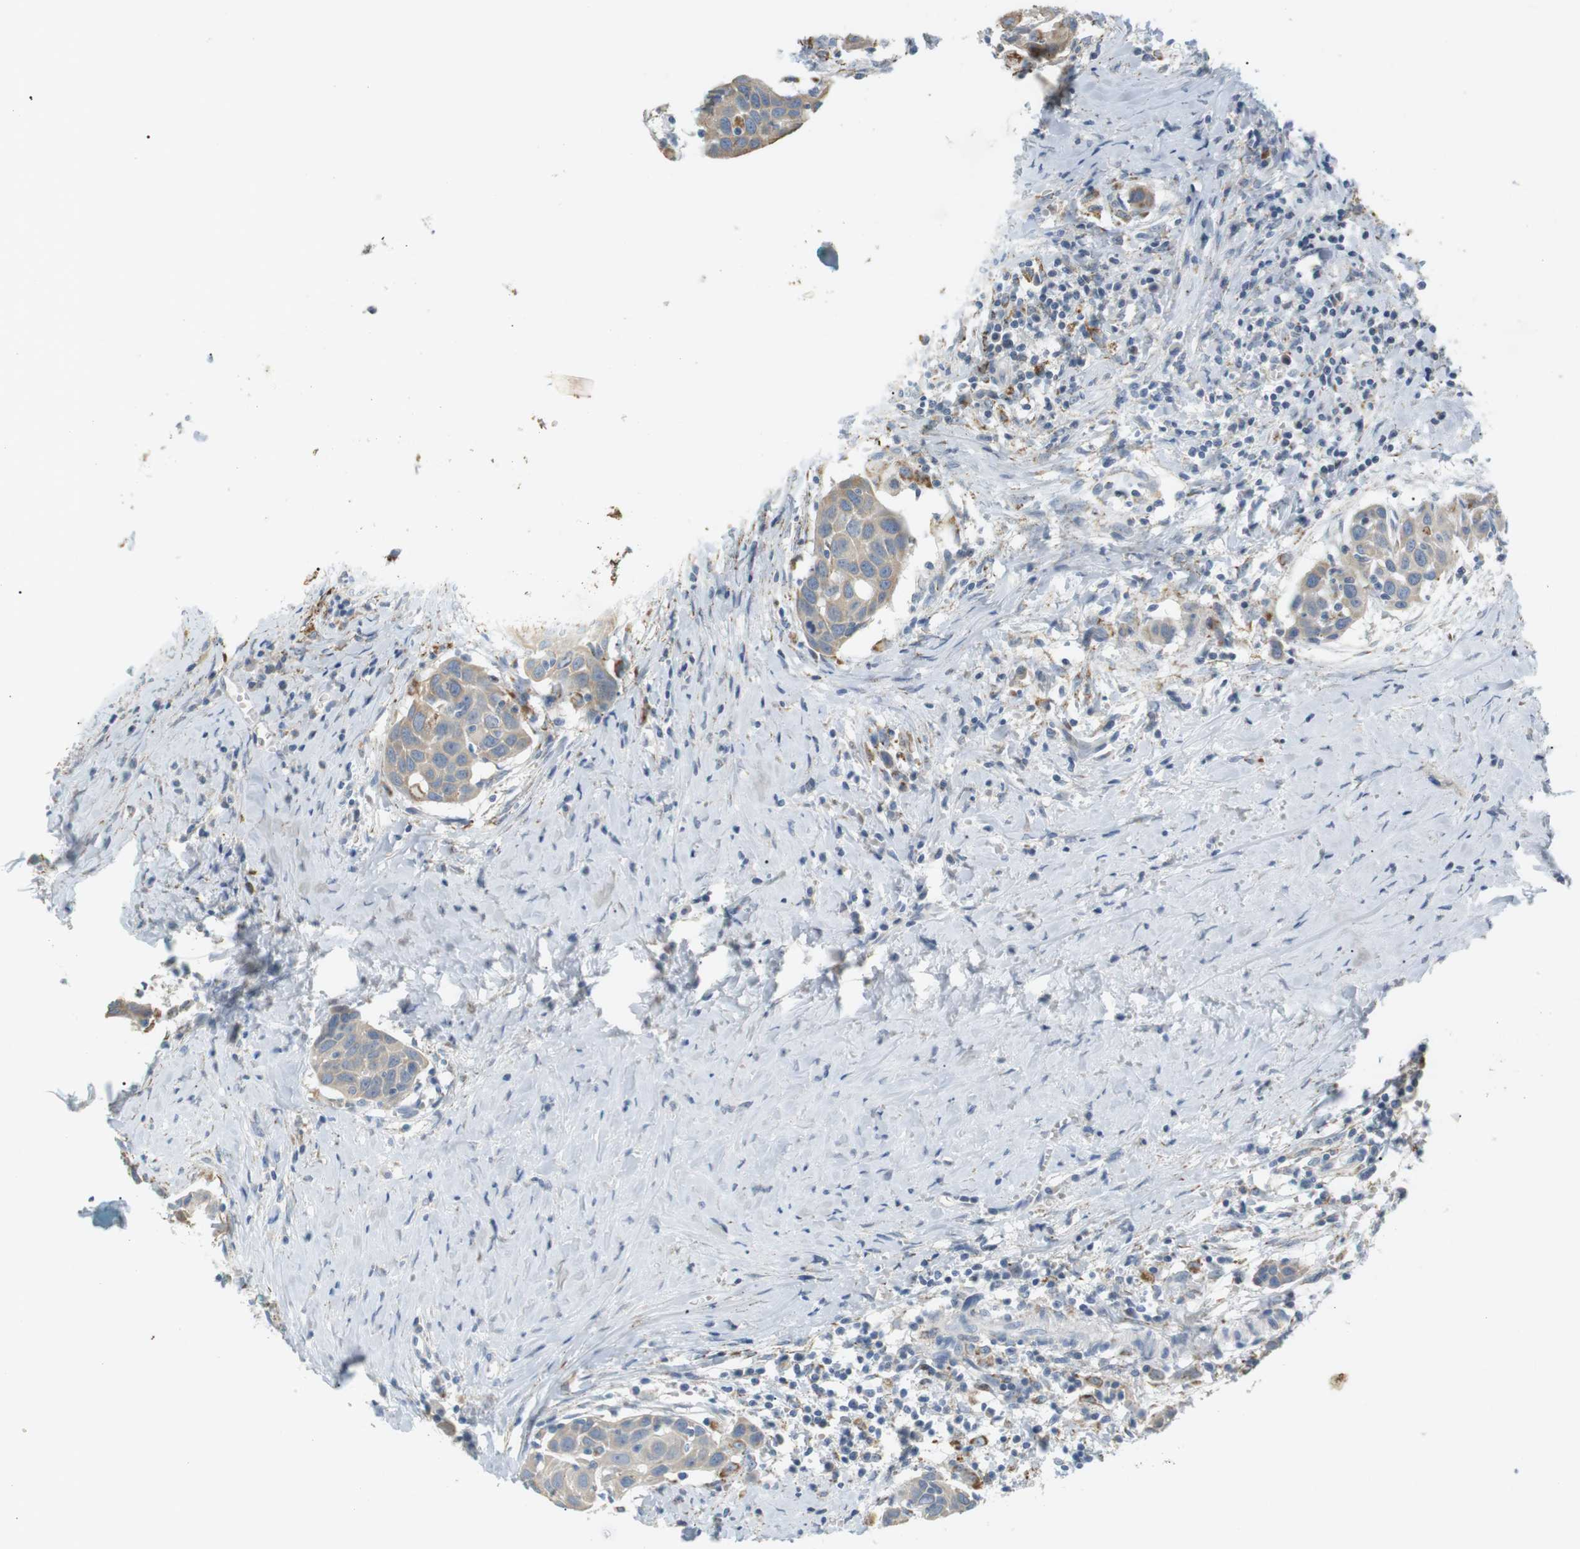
{"staining": {"intensity": "weak", "quantity": "25%-75%", "location": "cytoplasmic/membranous"}, "tissue": "head and neck cancer", "cell_type": "Tumor cells", "image_type": "cancer", "snomed": [{"axis": "morphology", "description": "Squamous cell carcinoma, NOS"}, {"axis": "topography", "description": "Oral tissue"}, {"axis": "topography", "description": "Head-Neck"}], "caption": "Brown immunohistochemical staining in squamous cell carcinoma (head and neck) demonstrates weak cytoplasmic/membranous staining in about 25%-75% of tumor cells. (DAB = brown stain, brightfield microscopy at high magnification).", "gene": "CD300E", "patient": {"sex": "female", "age": 50}}